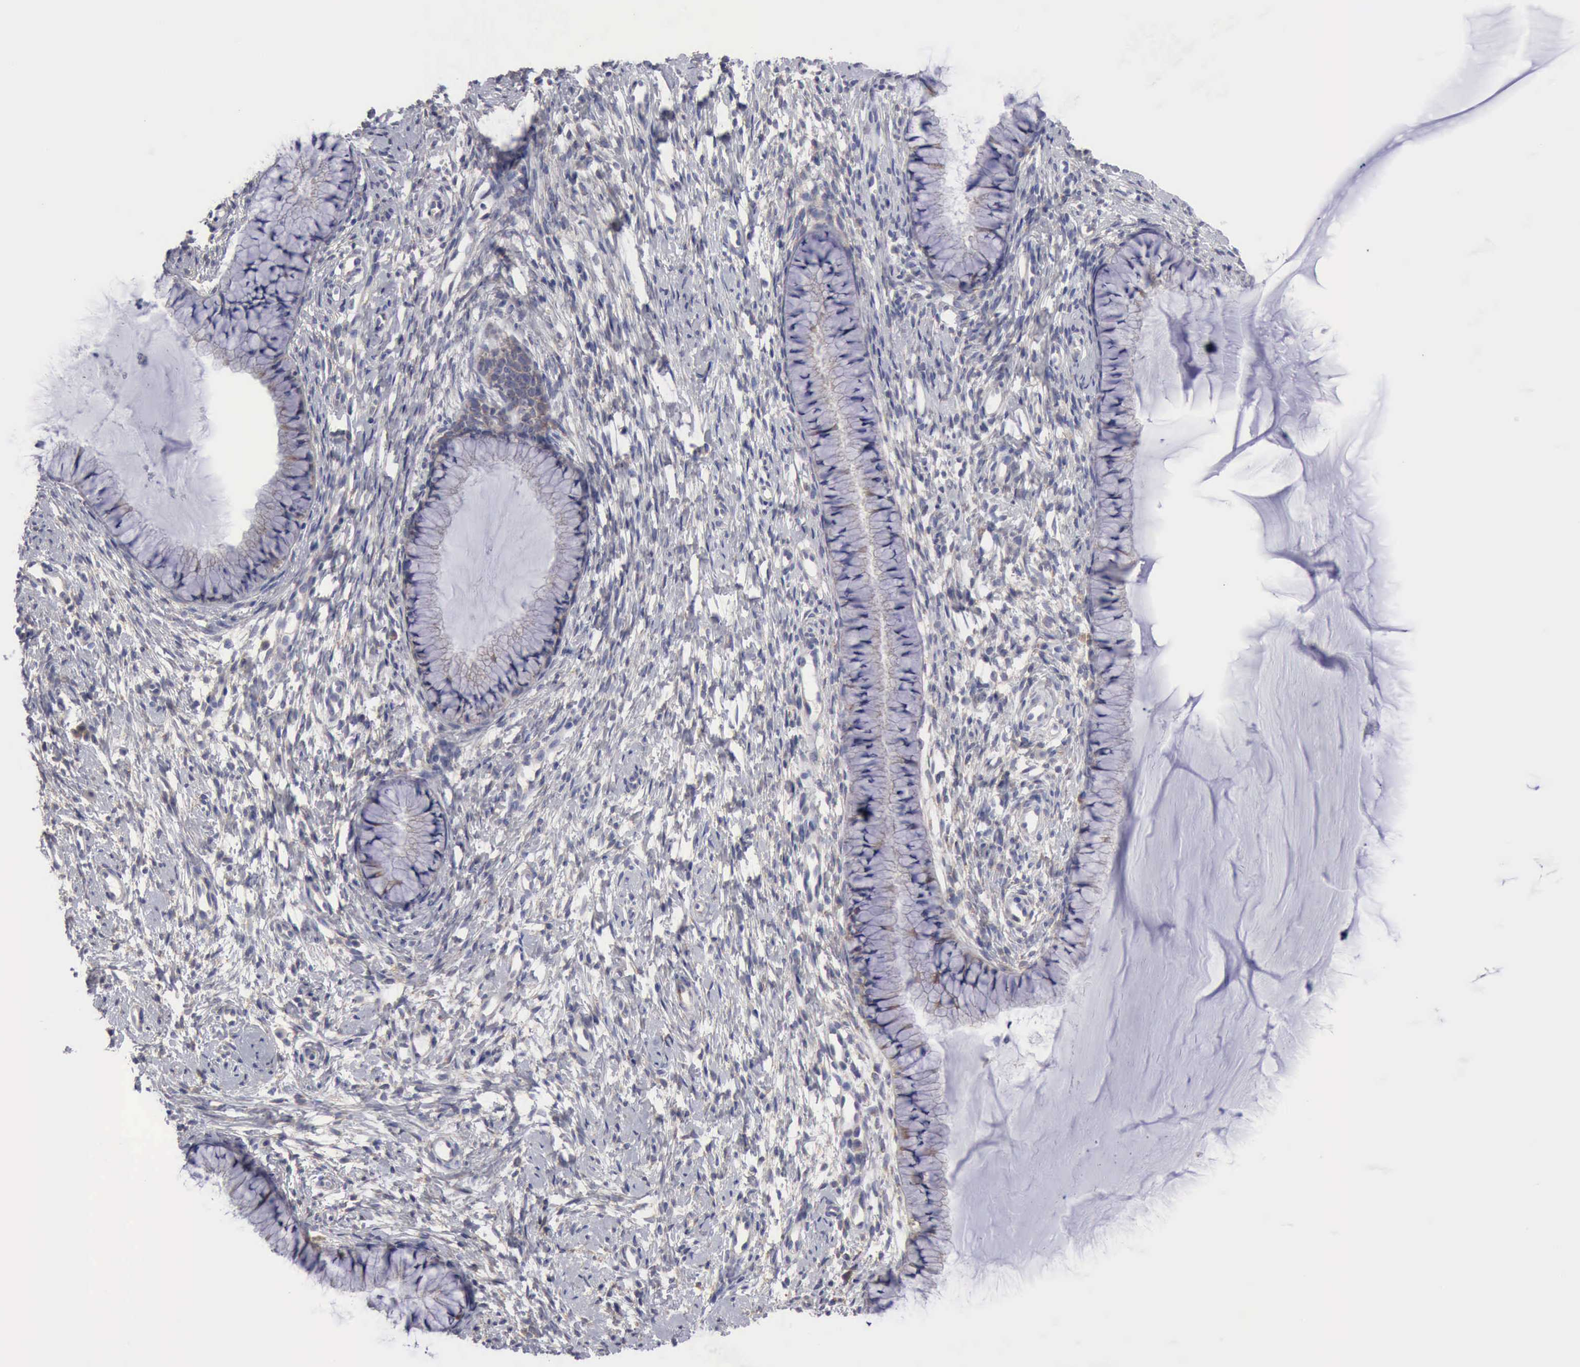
{"staining": {"intensity": "negative", "quantity": "none", "location": "none"}, "tissue": "cervix", "cell_type": "Glandular cells", "image_type": "normal", "snomed": [{"axis": "morphology", "description": "Normal tissue, NOS"}, {"axis": "topography", "description": "Cervix"}], "caption": "The photomicrograph shows no significant positivity in glandular cells of cervix.", "gene": "TXLNG", "patient": {"sex": "female", "age": 82}}